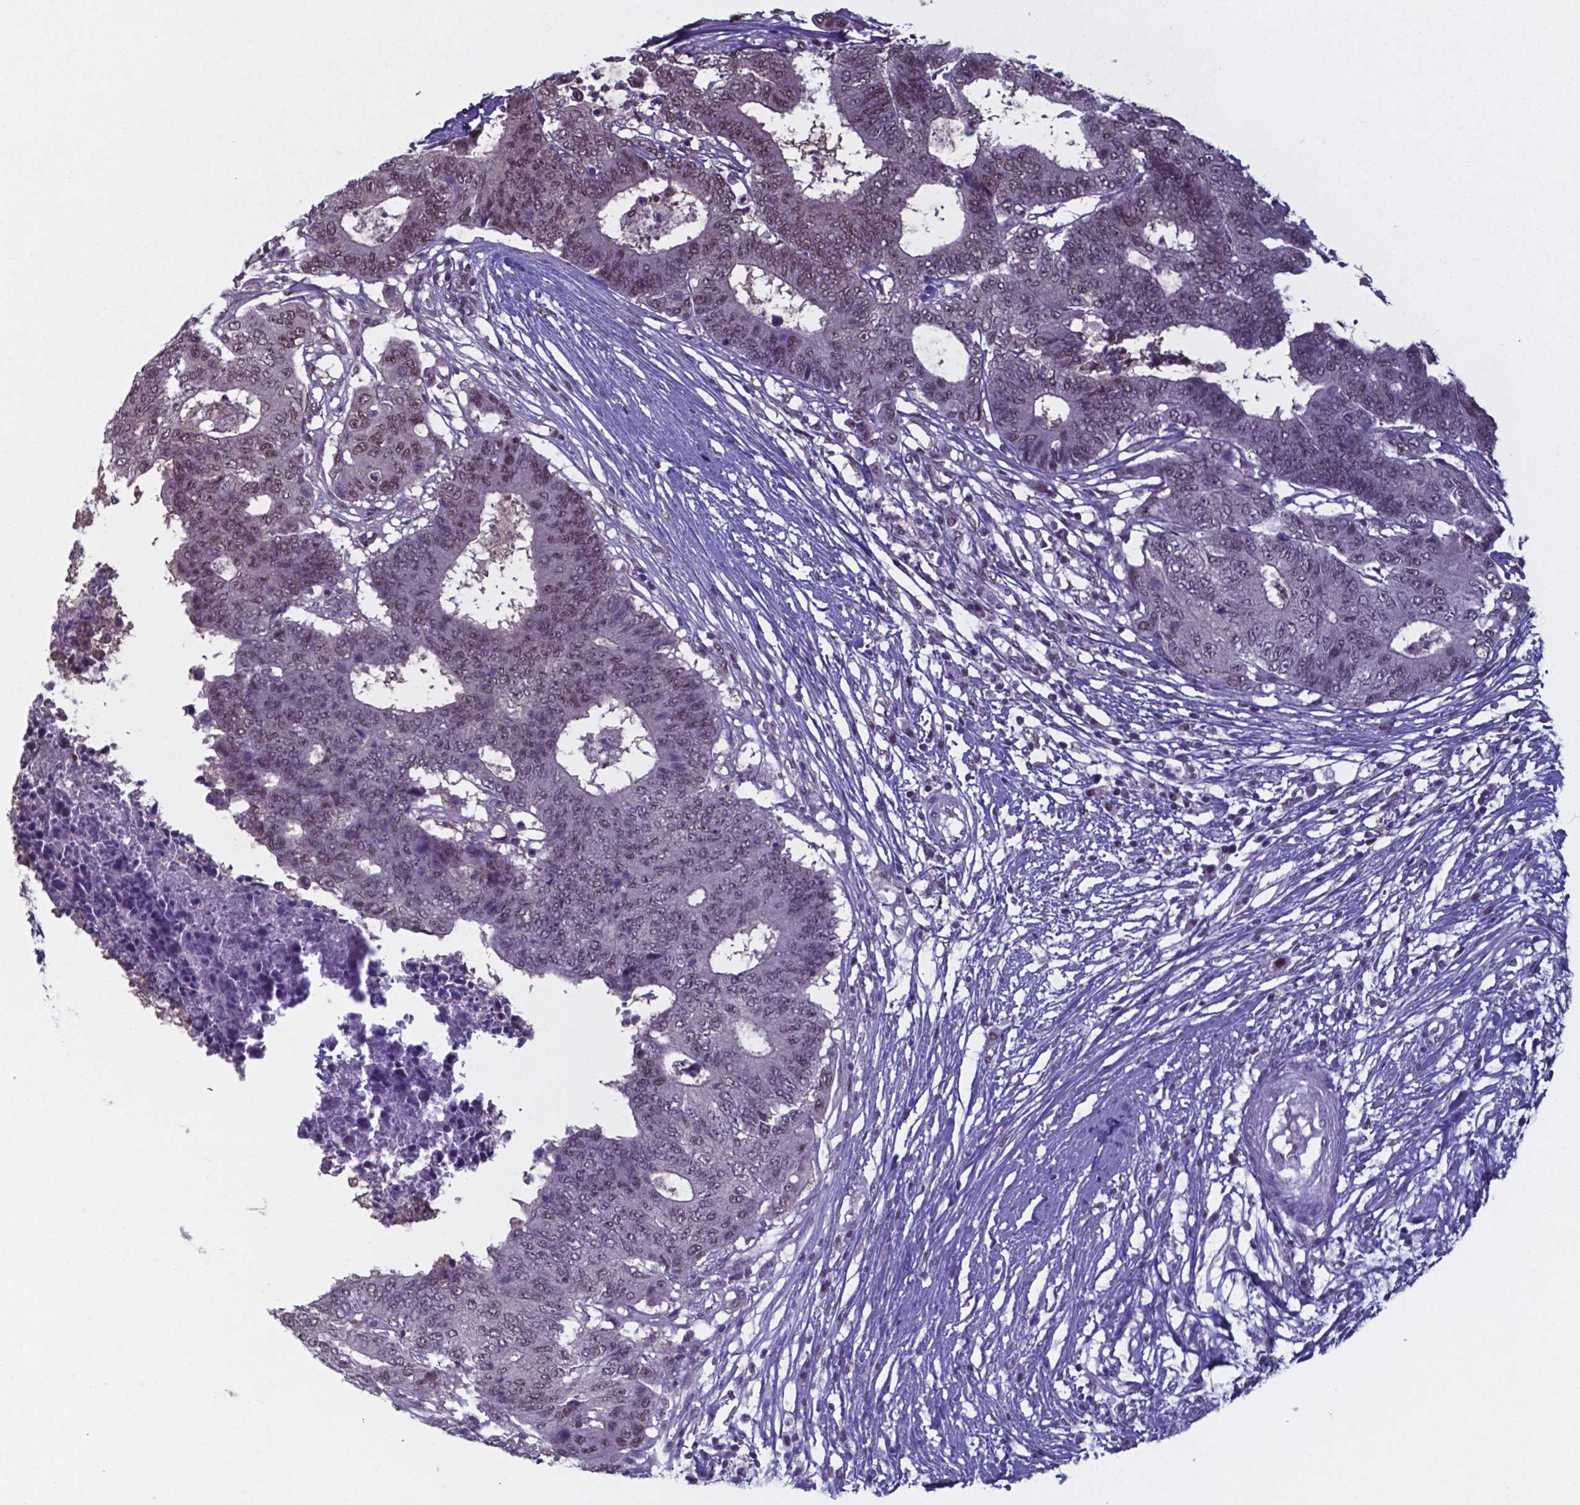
{"staining": {"intensity": "moderate", "quantity": "25%-75%", "location": "nuclear"}, "tissue": "colorectal cancer", "cell_type": "Tumor cells", "image_type": "cancer", "snomed": [{"axis": "morphology", "description": "Adenocarcinoma, NOS"}, {"axis": "topography", "description": "Colon"}], "caption": "About 25%-75% of tumor cells in colorectal cancer (adenocarcinoma) display moderate nuclear protein staining as visualized by brown immunohistochemical staining.", "gene": "UBA1", "patient": {"sex": "female", "age": 48}}